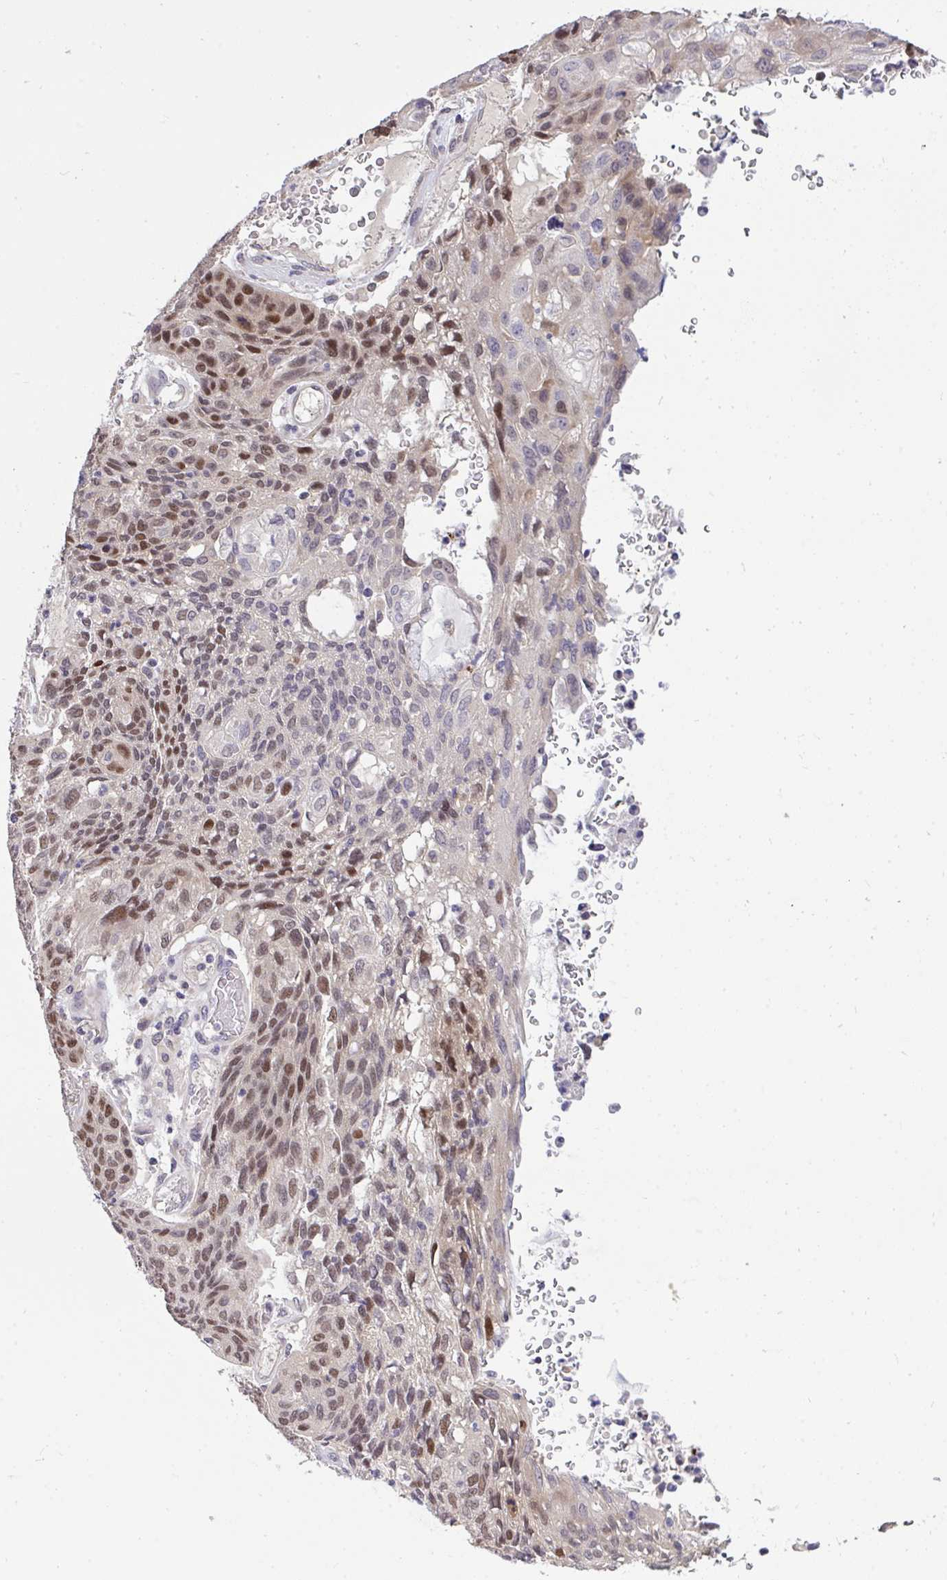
{"staining": {"intensity": "moderate", "quantity": "25%-75%", "location": "nuclear"}, "tissue": "lung cancer", "cell_type": "Tumor cells", "image_type": "cancer", "snomed": [{"axis": "morphology", "description": "Squamous cell carcinoma, NOS"}, {"axis": "morphology", "description": "Squamous cell carcinoma, metastatic, NOS"}, {"axis": "topography", "description": "Lymph node"}, {"axis": "topography", "description": "Lung"}], "caption": "Immunohistochemical staining of lung squamous cell carcinoma demonstrates moderate nuclear protein staining in about 25%-75% of tumor cells. The protein of interest is stained brown, and the nuclei are stained in blue (DAB (3,3'-diaminobenzidine) IHC with brightfield microscopy, high magnification).", "gene": "C19orf54", "patient": {"sex": "male", "age": 41}}